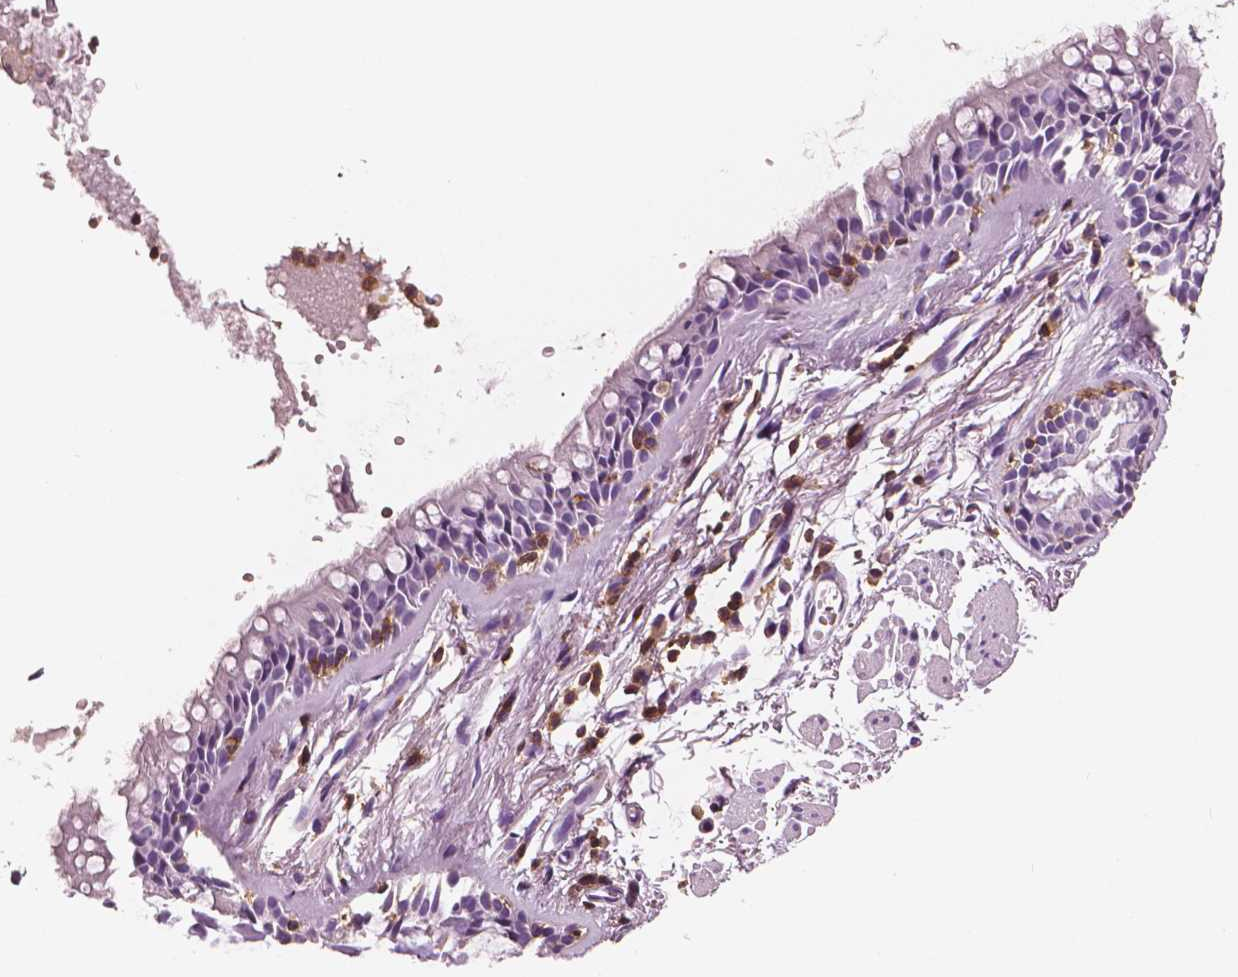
{"staining": {"intensity": "negative", "quantity": "none", "location": "none"}, "tissue": "soft tissue", "cell_type": "Chondrocytes", "image_type": "normal", "snomed": [{"axis": "morphology", "description": "Normal tissue, NOS"}, {"axis": "topography", "description": "Cartilage tissue"}, {"axis": "topography", "description": "Bronchus"}], "caption": "High magnification brightfield microscopy of unremarkable soft tissue stained with DAB (3,3'-diaminobenzidine) (brown) and counterstained with hematoxylin (blue): chondrocytes show no significant staining. The staining is performed using DAB (3,3'-diaminobenzidine) brown chromogen with nuclei counter-stained in using hematoxylin.", "gene": "PTPRC", "patient": {"sex": "female", "age": 79}}